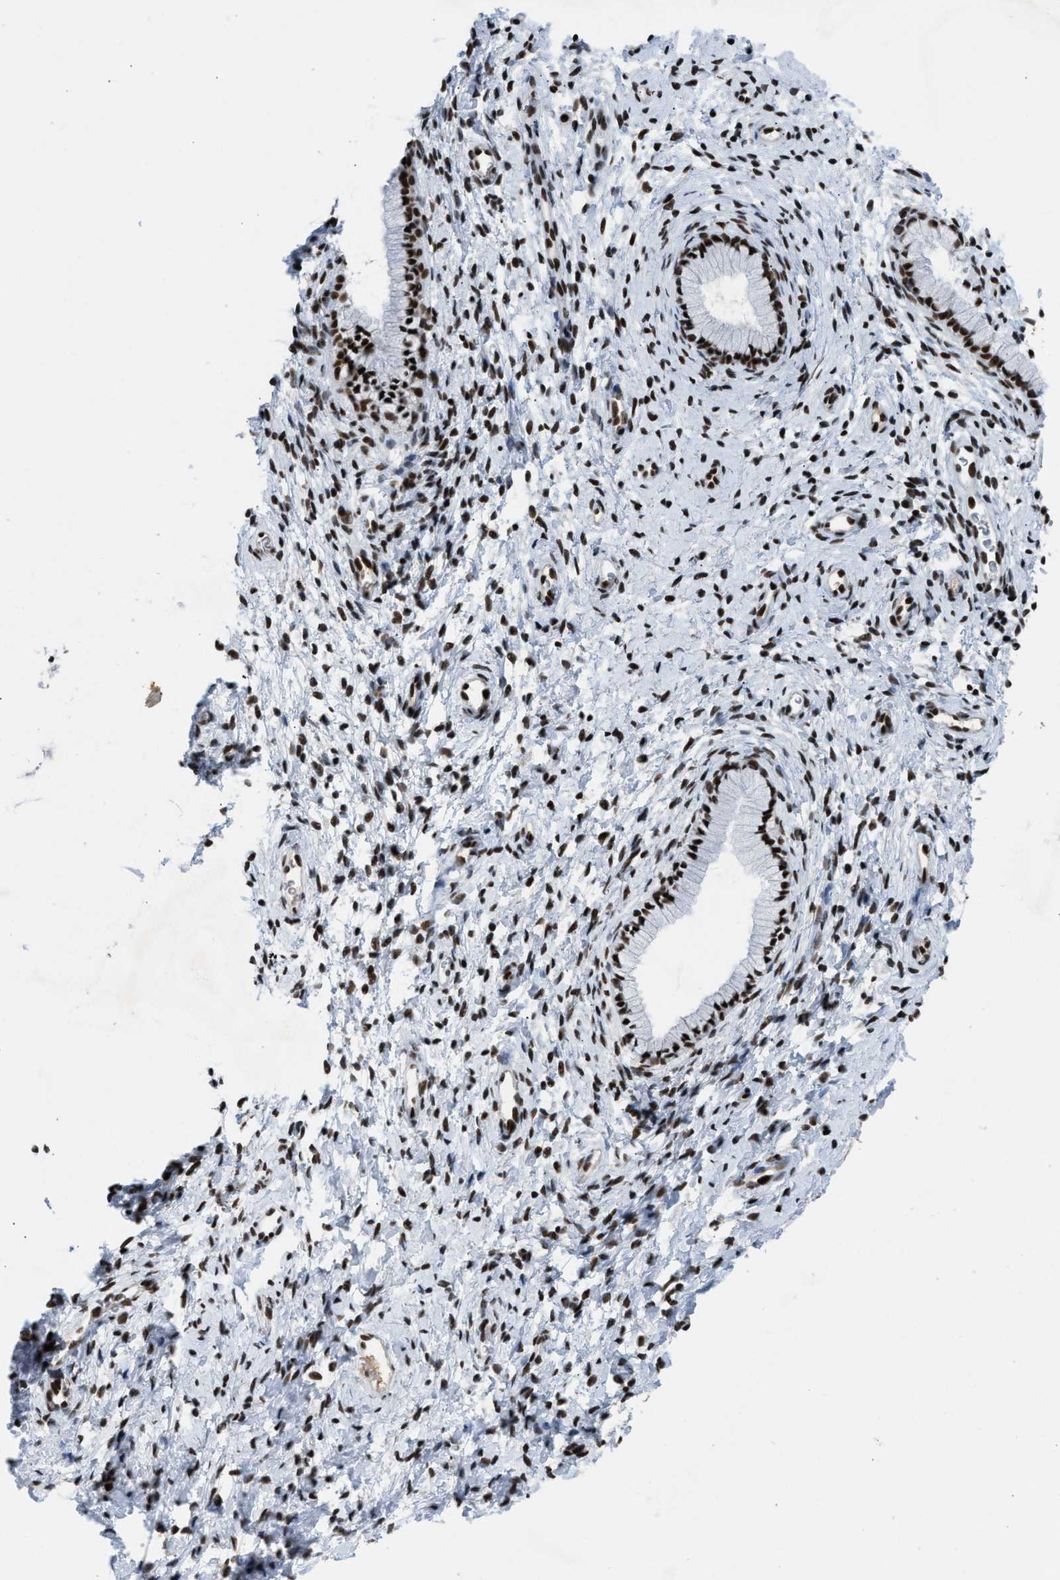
{"staining": {"intensity": "strong", "quantity": ">75%", "location": "nuclear"}, "tissue": "cervix", "cell_type": "Glandular cells", "image_type": "normal", "snomed": [{"axis": "morphology", "description": "Normal tissue, NOS"}, {"axis": "topography", "description": "Cervix"}], "caption": "Protein expression by immunohistochemistry reveals strong nuclear positivity in about >75% of glandular cells in benign cervix. The staining is performed using DAB brown chromogen to label protein expression. The nuclei are counter-stained blue using hematoxylin.", "gene": "SCAF4", "patient": {"sex": "female", "age": 72}}